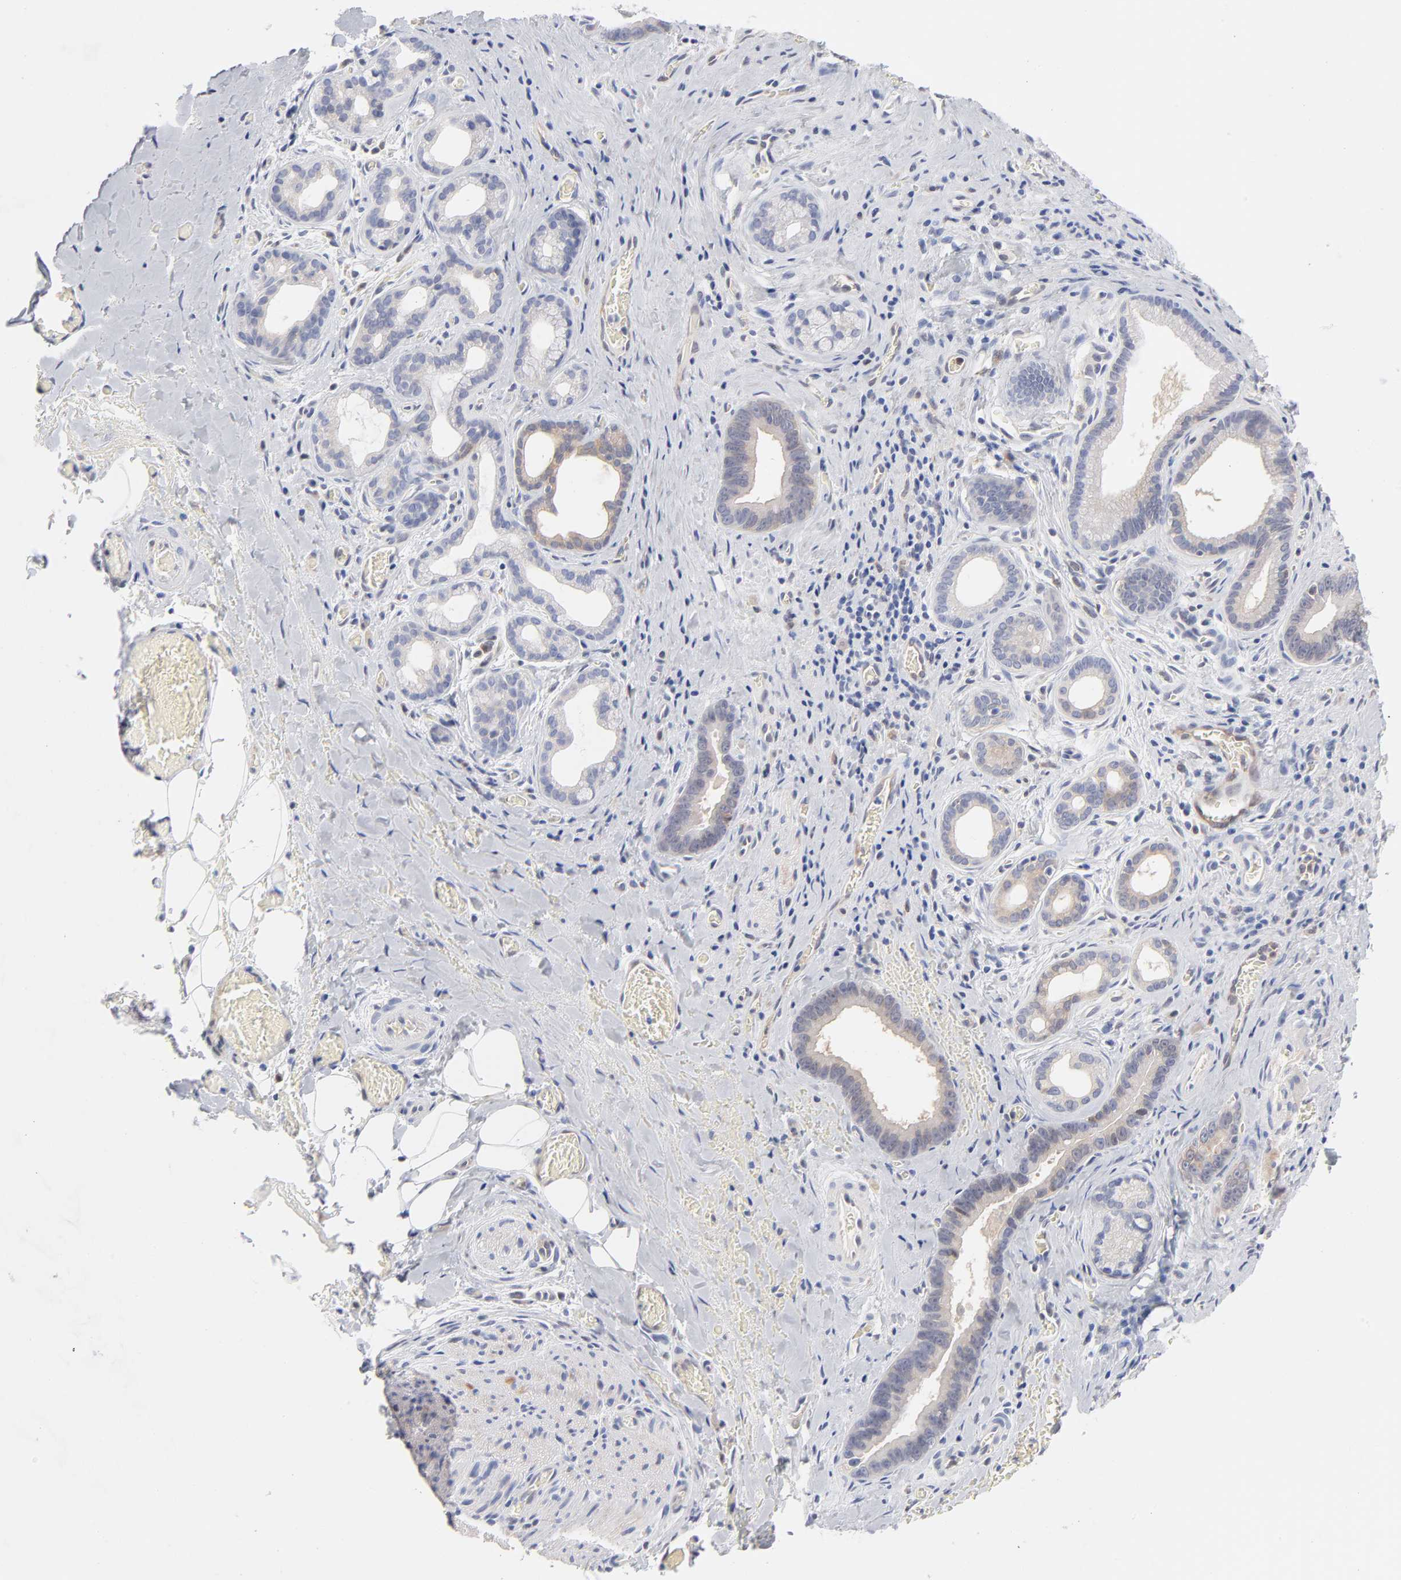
{"staining": {"intensity": "weak", "quantity": ">75%", "location": "cytoplasmic/membranous"}, "tissue": "liver cancer", "cell_type": "Tumor cells", "image_type": "cancer", "snomed": [{"axis": "morphology", "description": "Cholangiocarcinoma"}, {"axis": "topography", "description": "Liver"}], "caption": "Protein staining shows weak cytoplasmic/membranous expression in approximately >75% of tumor cells in liver cholangiocarcinoma. The protein is stained brown, and the nuclei are stained in blue (DAB (3,3'-diaminobenzidine) IHC with brightfield microscopy, high magnification).", "gene": "ARRB1", "patient": {"sex": "female", "age": 55}}